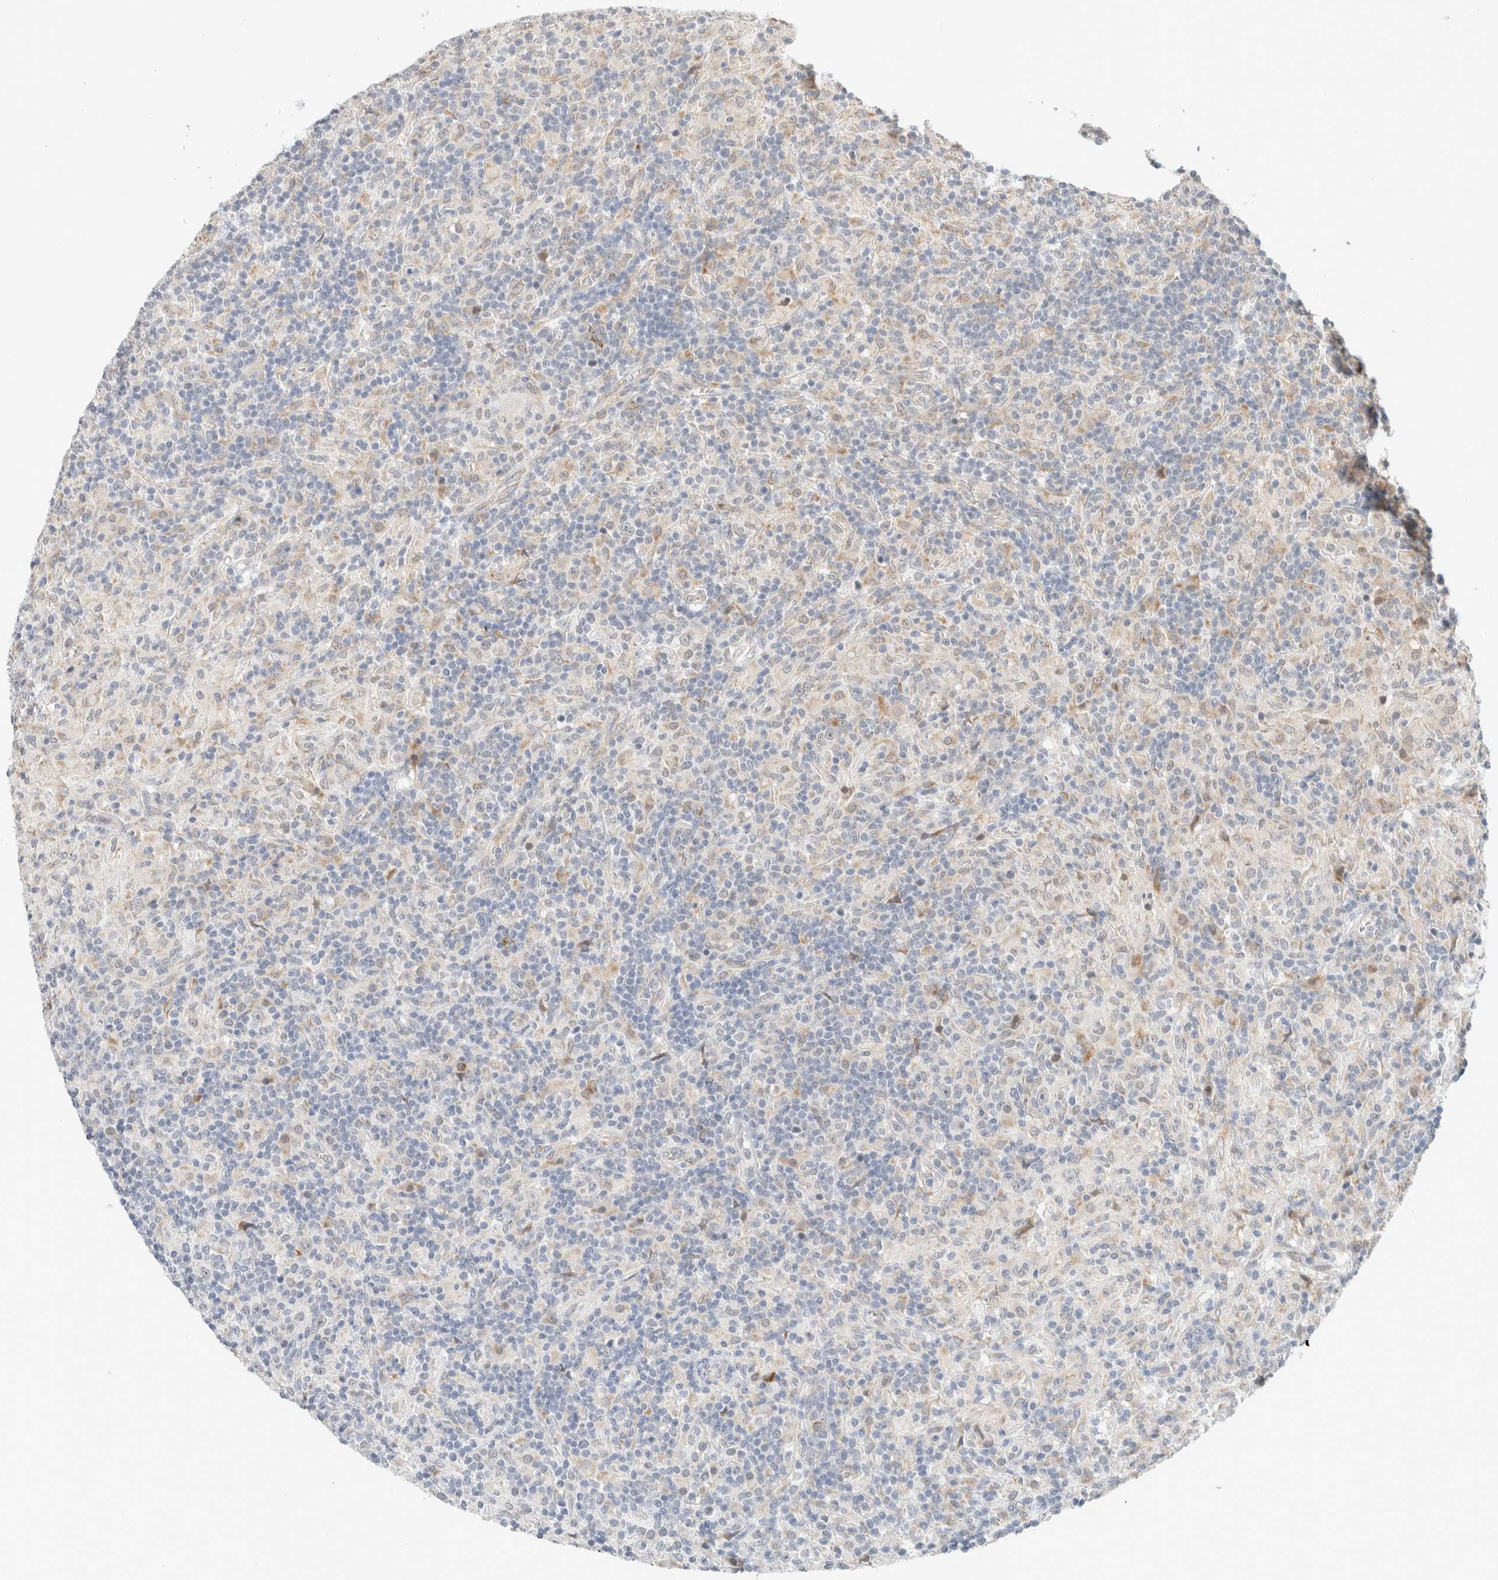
{"staining": {"intensity": "negative", "quantity": "none", "location": "none"}, "tissue": "lymphoma", "cell_type": "Tumor cells", "image_type": "cancer", "snomed": [{"axis": "morphology", "description": "Hodgkin's disease, NOS"}, {"axis": "topography", "description": "Lymph node"}], "caption": "DAB immunohistochemical staining of human Hodgkin's disease exhibits no significant expression in tumor cells.", "gene": "HDLBP", "patient": {"sex": "male", "age": 70}}